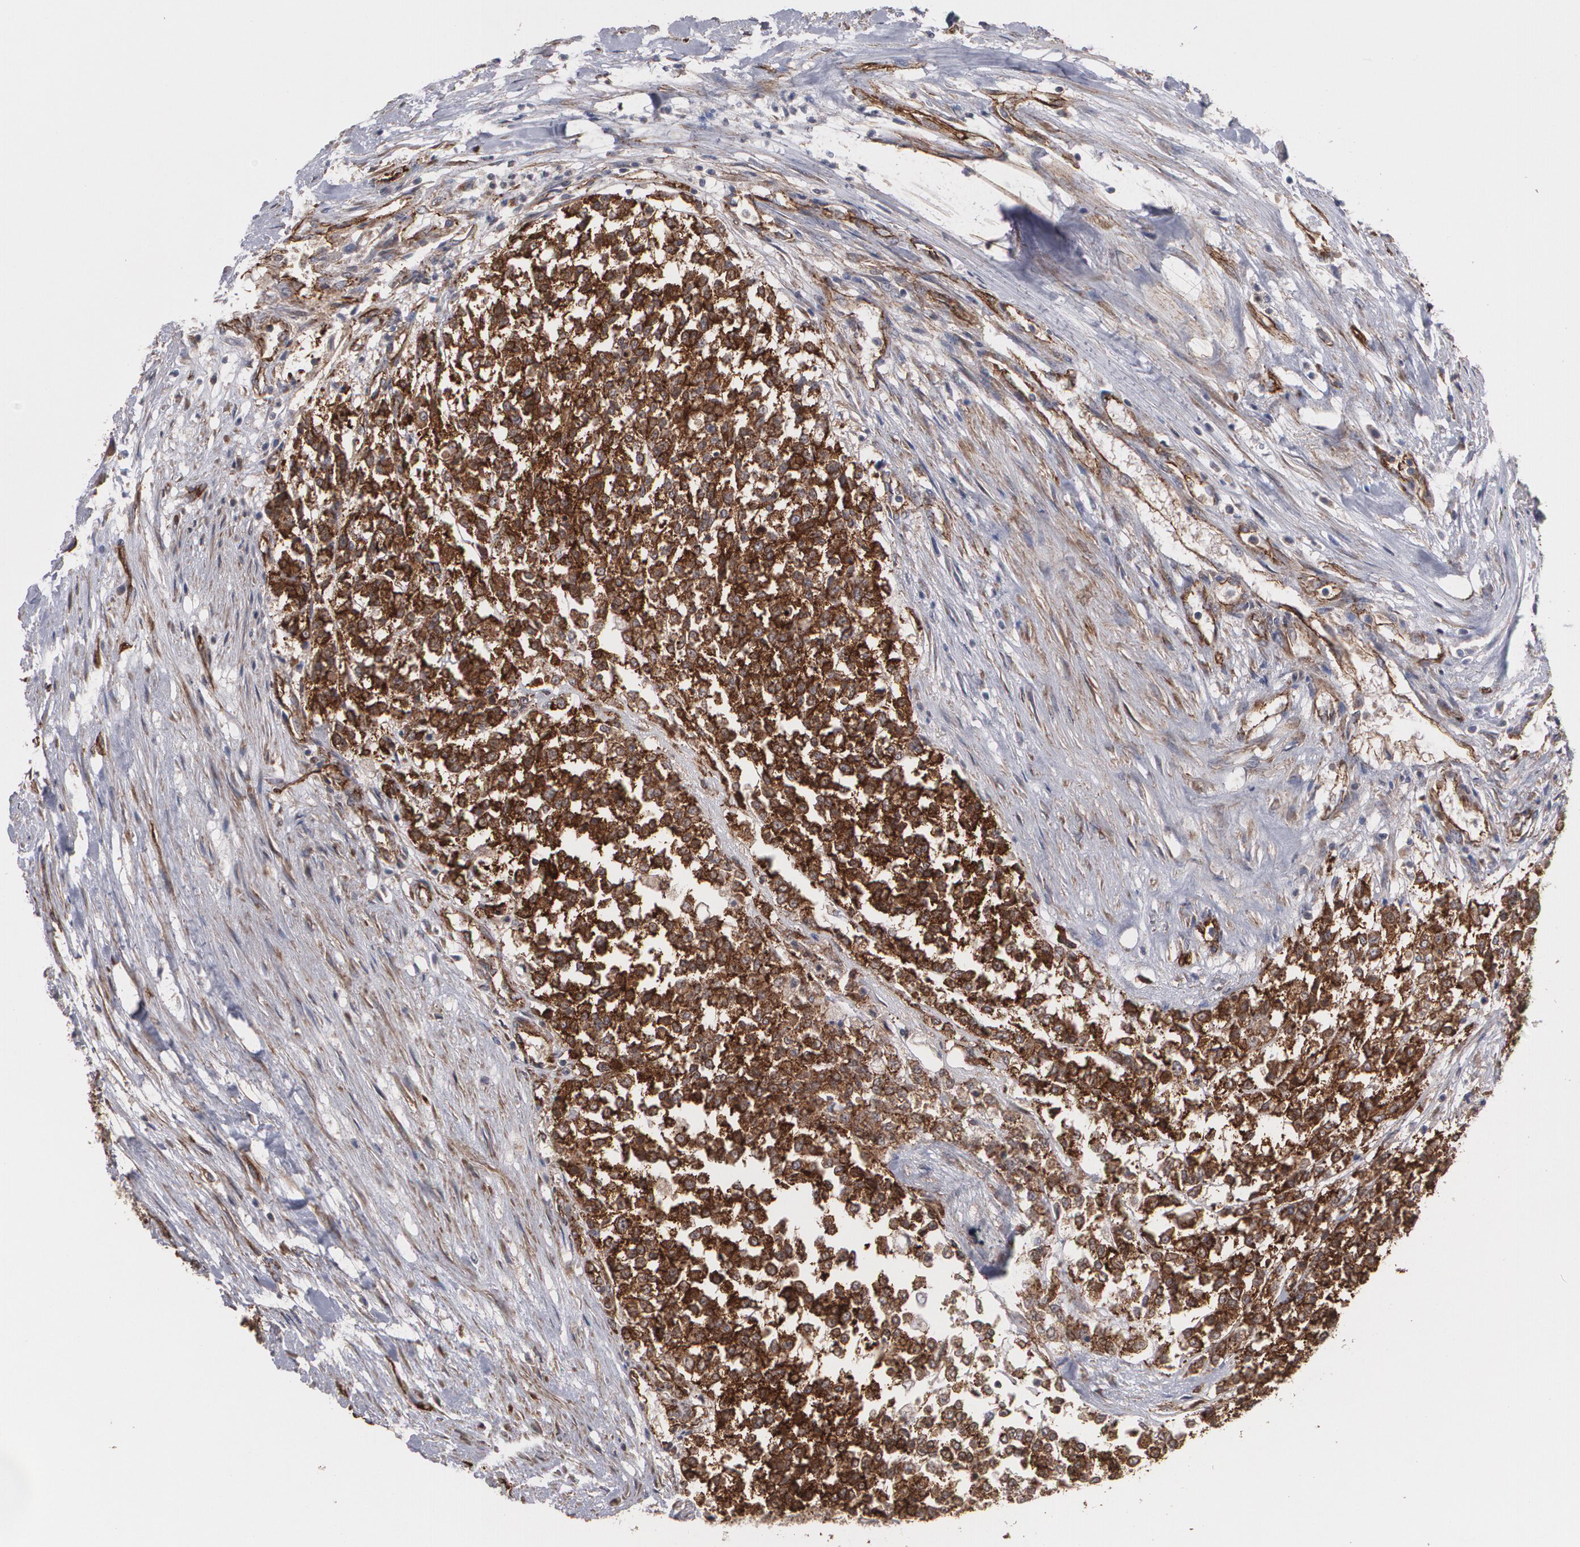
{"staining": {"intensity": "strong", "quantity": ">75%", "location": "cytoplasmic/membranous"}, "tissue": "testis cancer", "cell_type": "Tumor cells", "image_type": "cancer", "snomed": [{"axis": "morphology", "description": "Seminoma, NOS"}, {"axis": "topography", "description": "Testis"}], "caption": "Tumor cells demonstrate strong cytoplasmic/membranous staining in approximately >75% of cells in seminoma (testis).", "gene": "TJP1", "patient": {"sex": "male", "age": 59}}